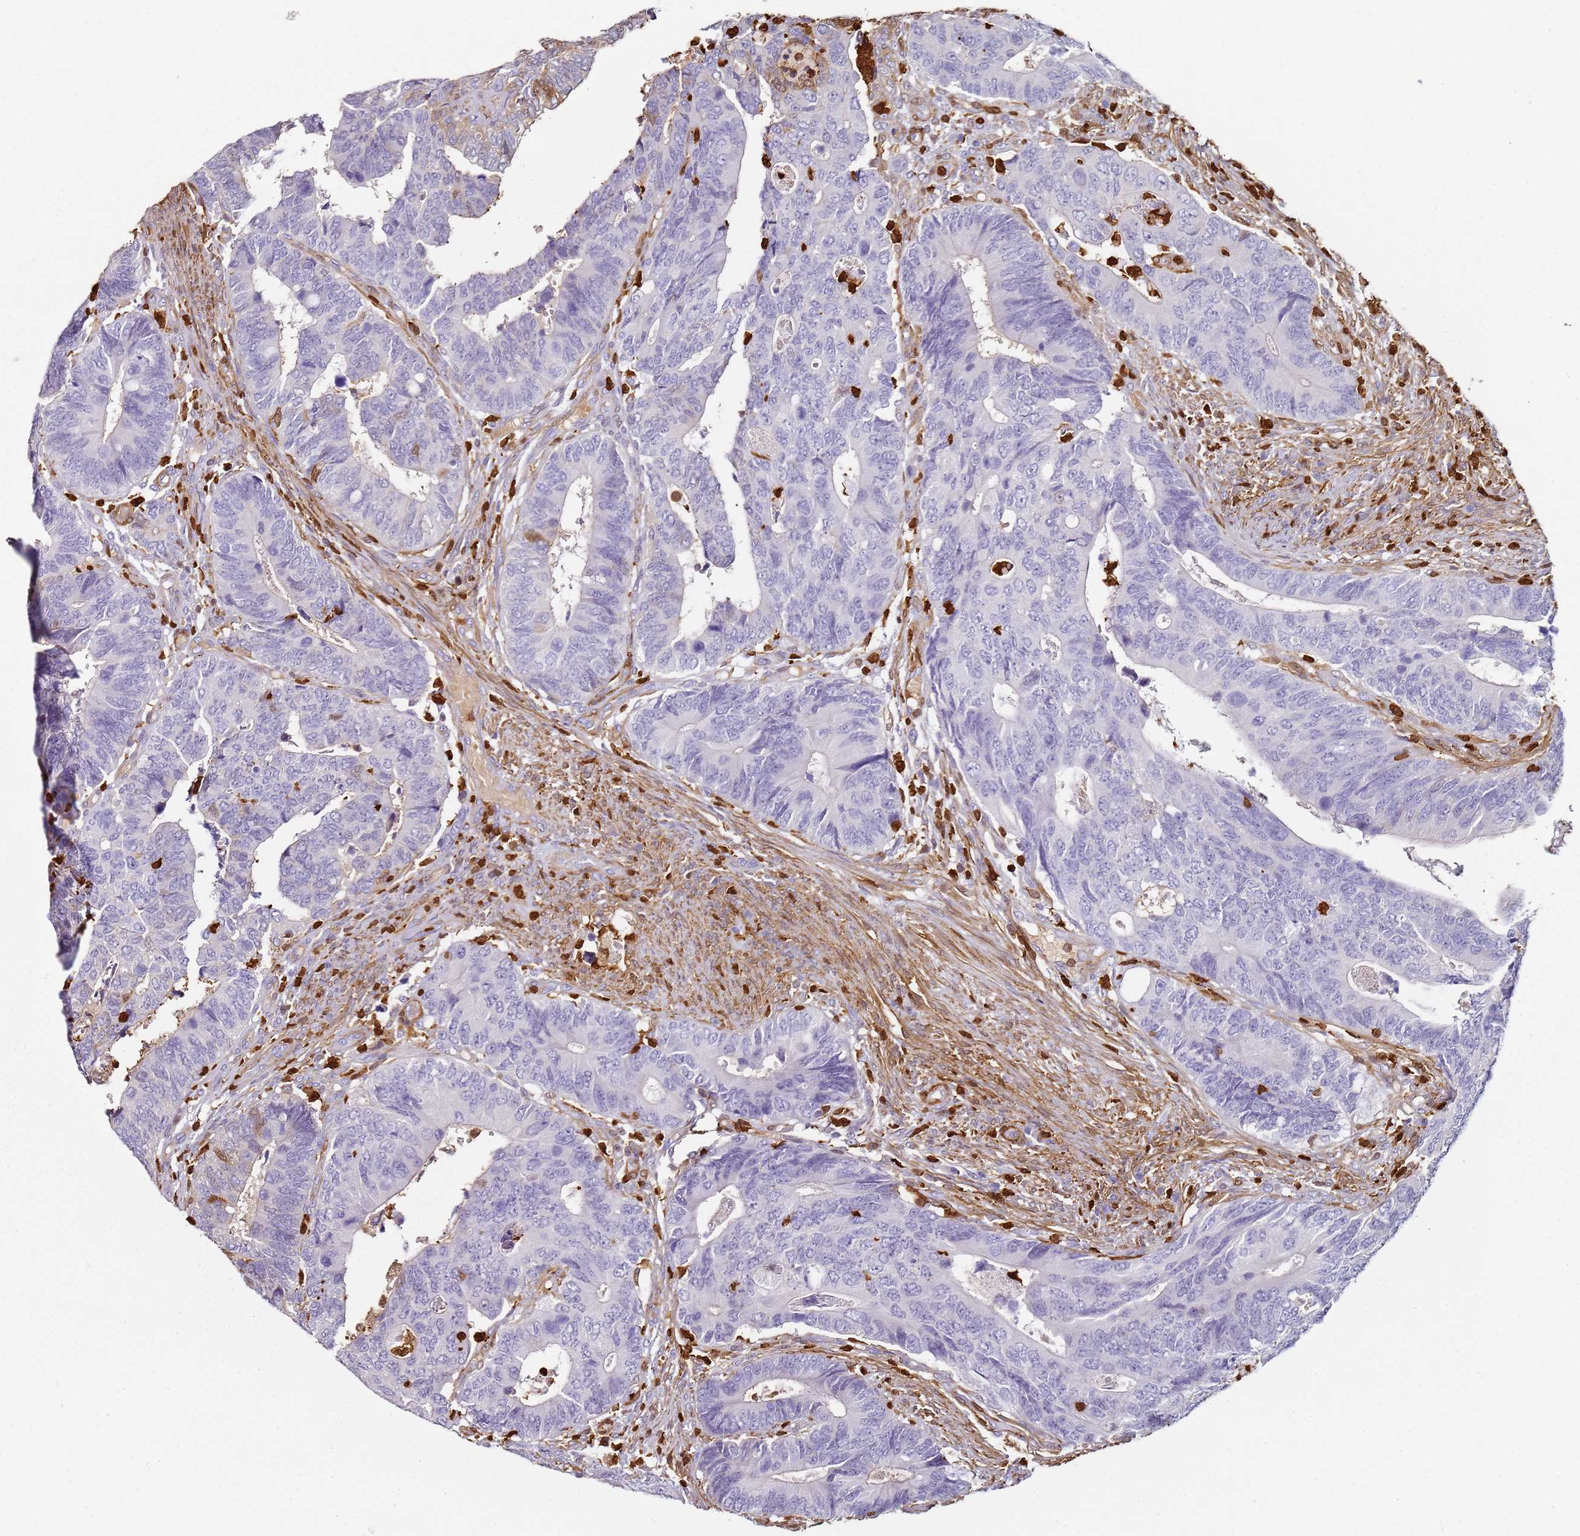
{"staining": {"intensity": "negative", "quantity": "none", "location": "none"}, "tissue": "colorectal cancer", "cell_type": "Tumor cells", "image_type": "cancer", "snomed": [{"axis": "morphology", "description": "Adenocarcinoma, NOS"}, {"axis": "topography", "description": "Colon"}], "caption": "Tumor cells are negative for brown protein staining in colorectal cancer (adenocarcinoma).", "gene": "S100A4", "patient": {"sex": "male", "age": 87}}